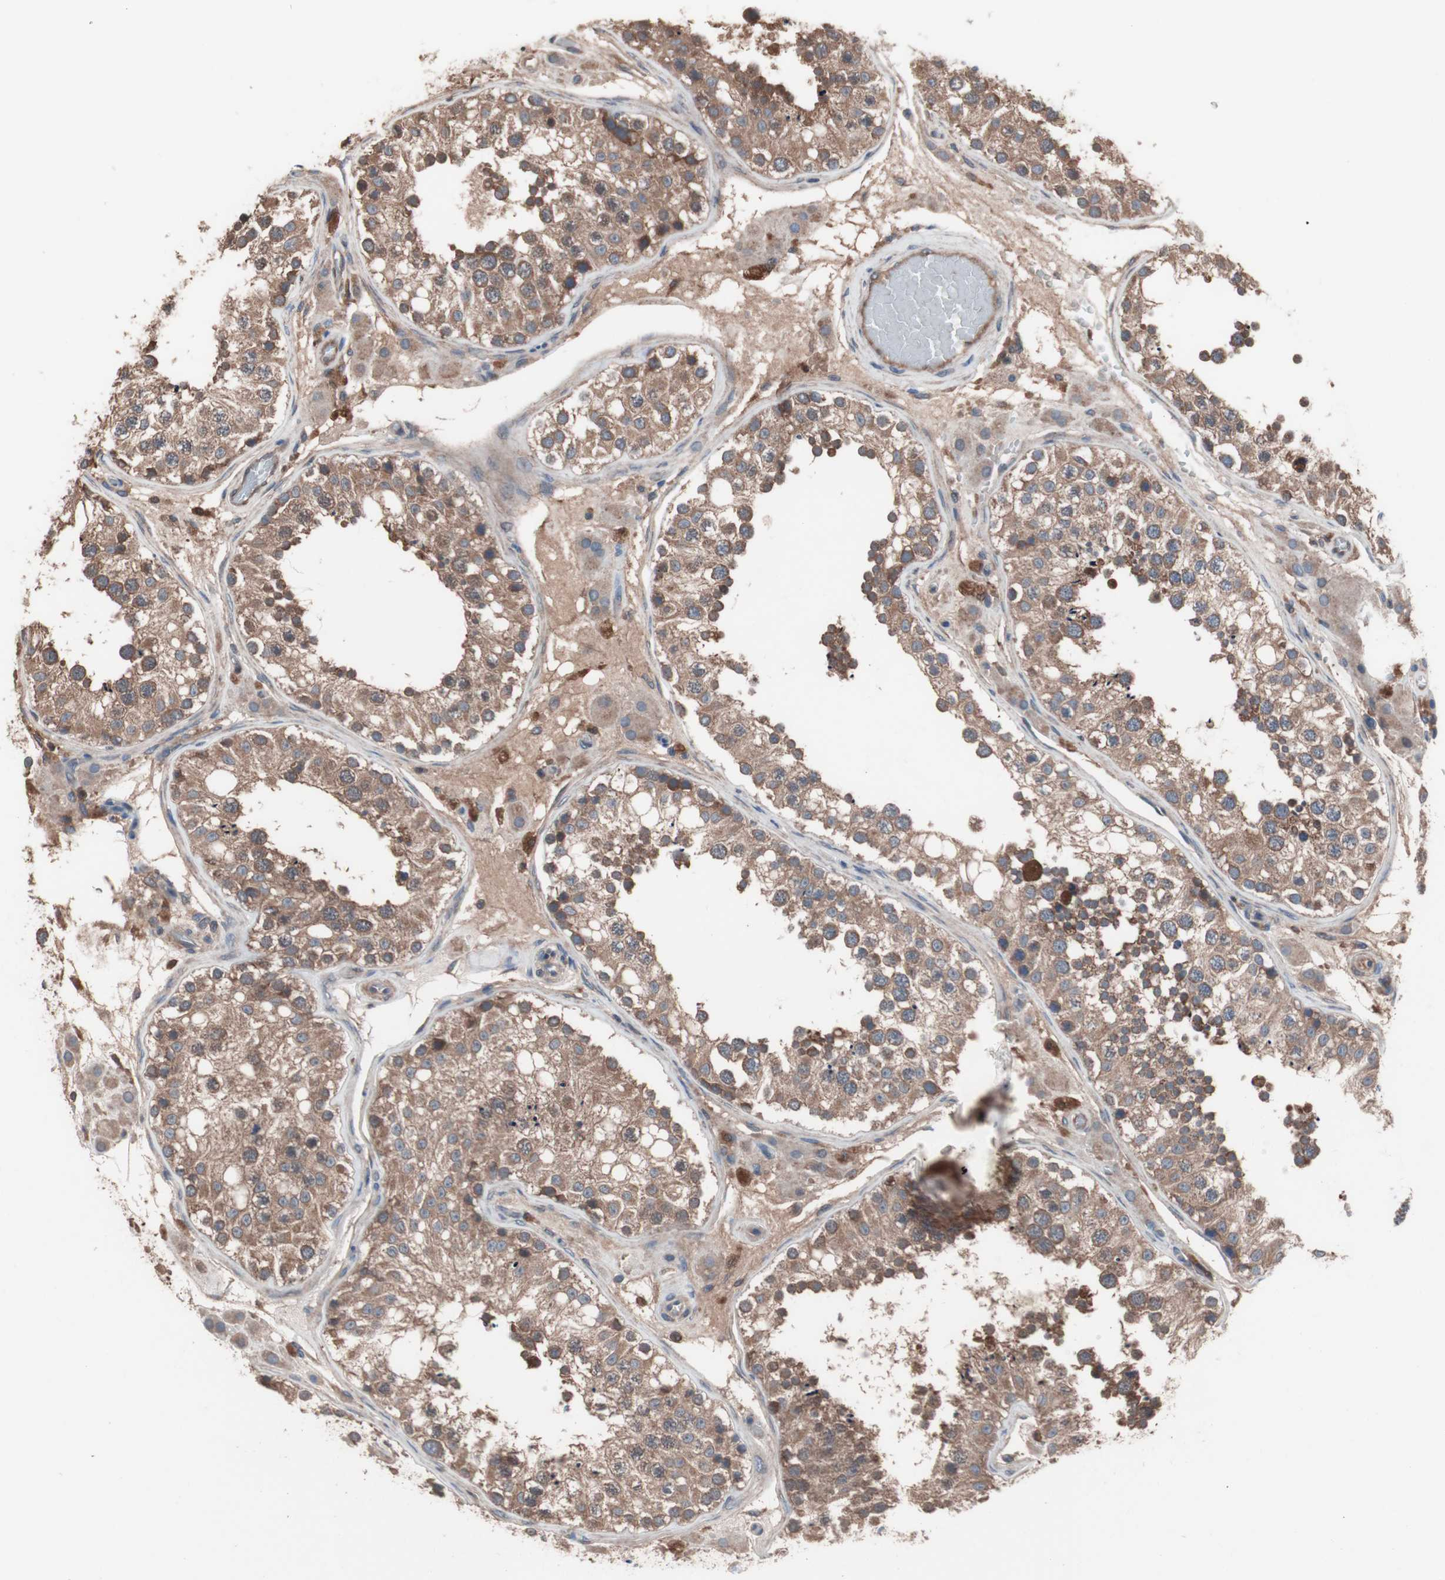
{"staining": {"intensity": "moderate", "quantity": ">75%", "location": "cytoplasmic/membranous"}, "tissue": "testis", "cell_type": "Cells in seminiferous ducts", "image_type": "normal", "snomed": [{"axis": "morphology", "description": "Normal tissue, NOS"}, {"axis": "topography", "description": "Testis"}], "caption": "Immunohistochemical staining of unremarkable human testis exhibits >75% levels of moderate cytoplasmic/membranous protein staining in about >75% of cells in seminiferous ducts.", "gene": "ATG7", "patient": {"sex": "male", "age": 26}}